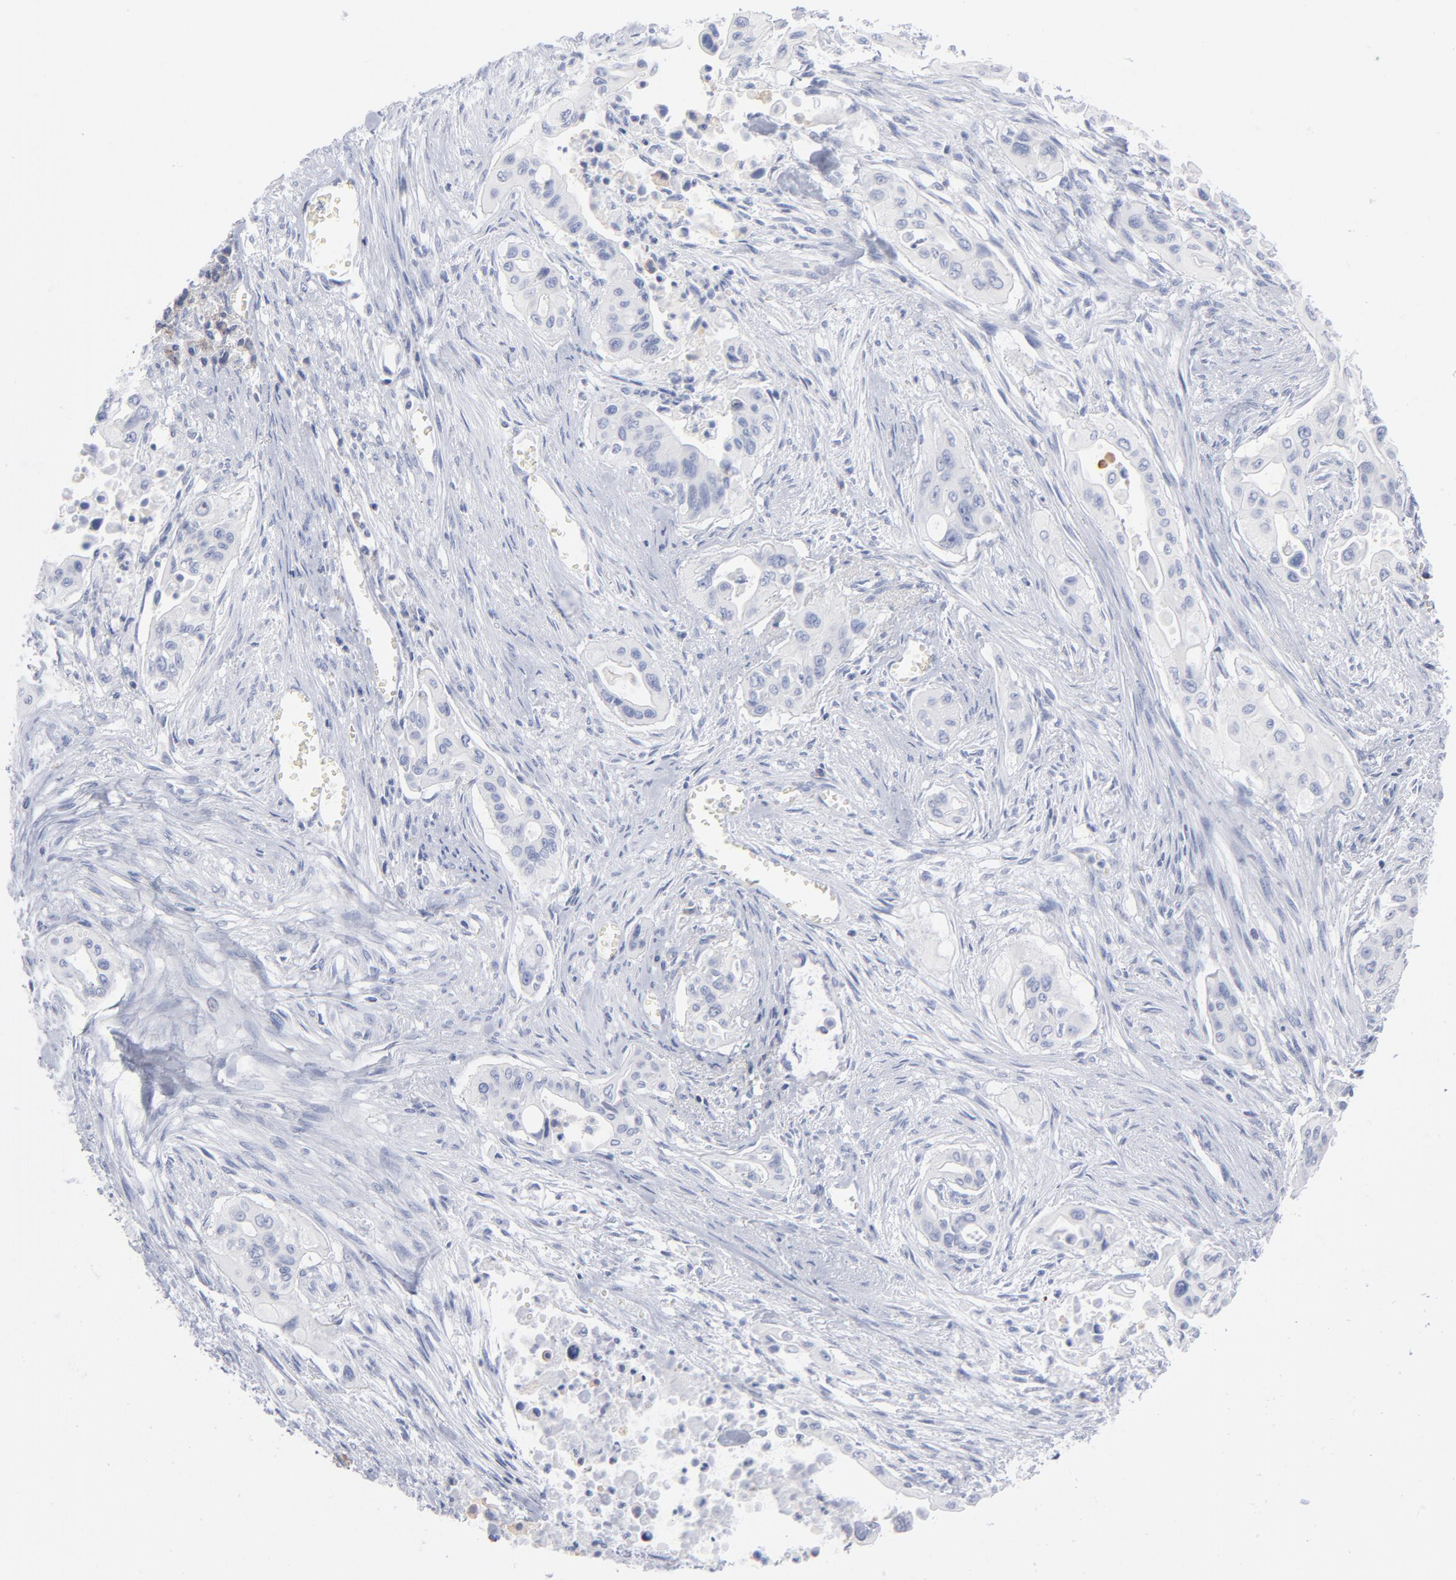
{"staining": {"intensity": "negative", "quantity": "none", "location": "none"}, "tissue": "pancreatic cancer", "cell_type": "Tumor cells", "image_type": "cancer", "snomed": [{"axis": "morphology", "description": "Adenocarcinoma, NOS"}, {"axis": "topography", "description": "Pancreas"}], "caption": "The IHC micrograph has no significant staining in tumor cells of pancreatic cancer tissue. (IHC, brightfield microscopy, high magnification).", "gene": "P2RY8", "patient": {"sex": "male", "age": 77}}